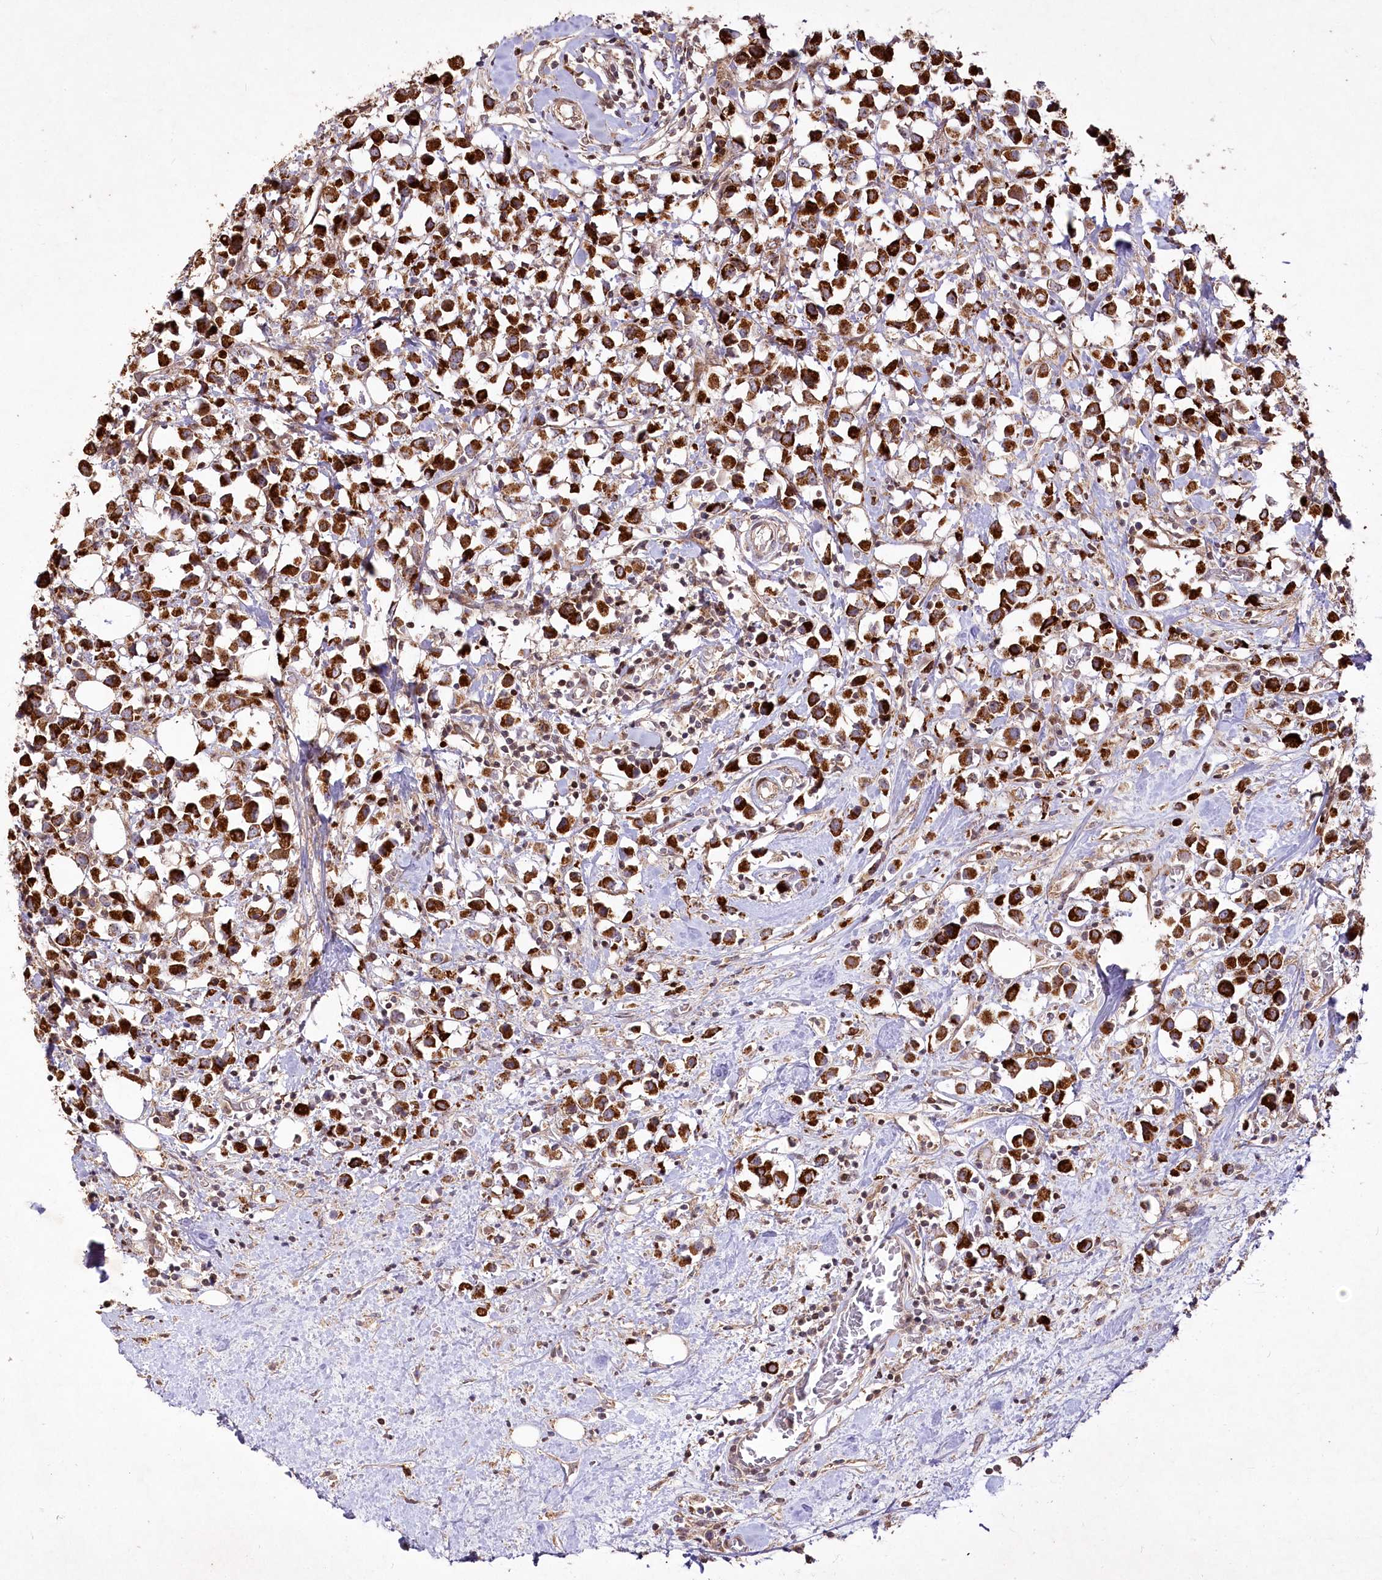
{"staining": {"intensity": "strong", "quantity": ">75%", "location": "cytoplasmic/membranous"}, "tissue": "breast cancer", "cell_type": "Tumor cells", "image_type": "cancer", "snomed": [{"axis": "morphology", "description": "Duct carcinoma"}, {"axis": "topography", "description": "Breast"}], "caption": "Brown immunohistochemical staining in human breast invasive ductal carcinoma exhibits strong cytoplasmic/membranous positivity in approximately >75% of tumor cells.", "gene": "PSTK", "patient": {"sex": "female", "age": 61}}